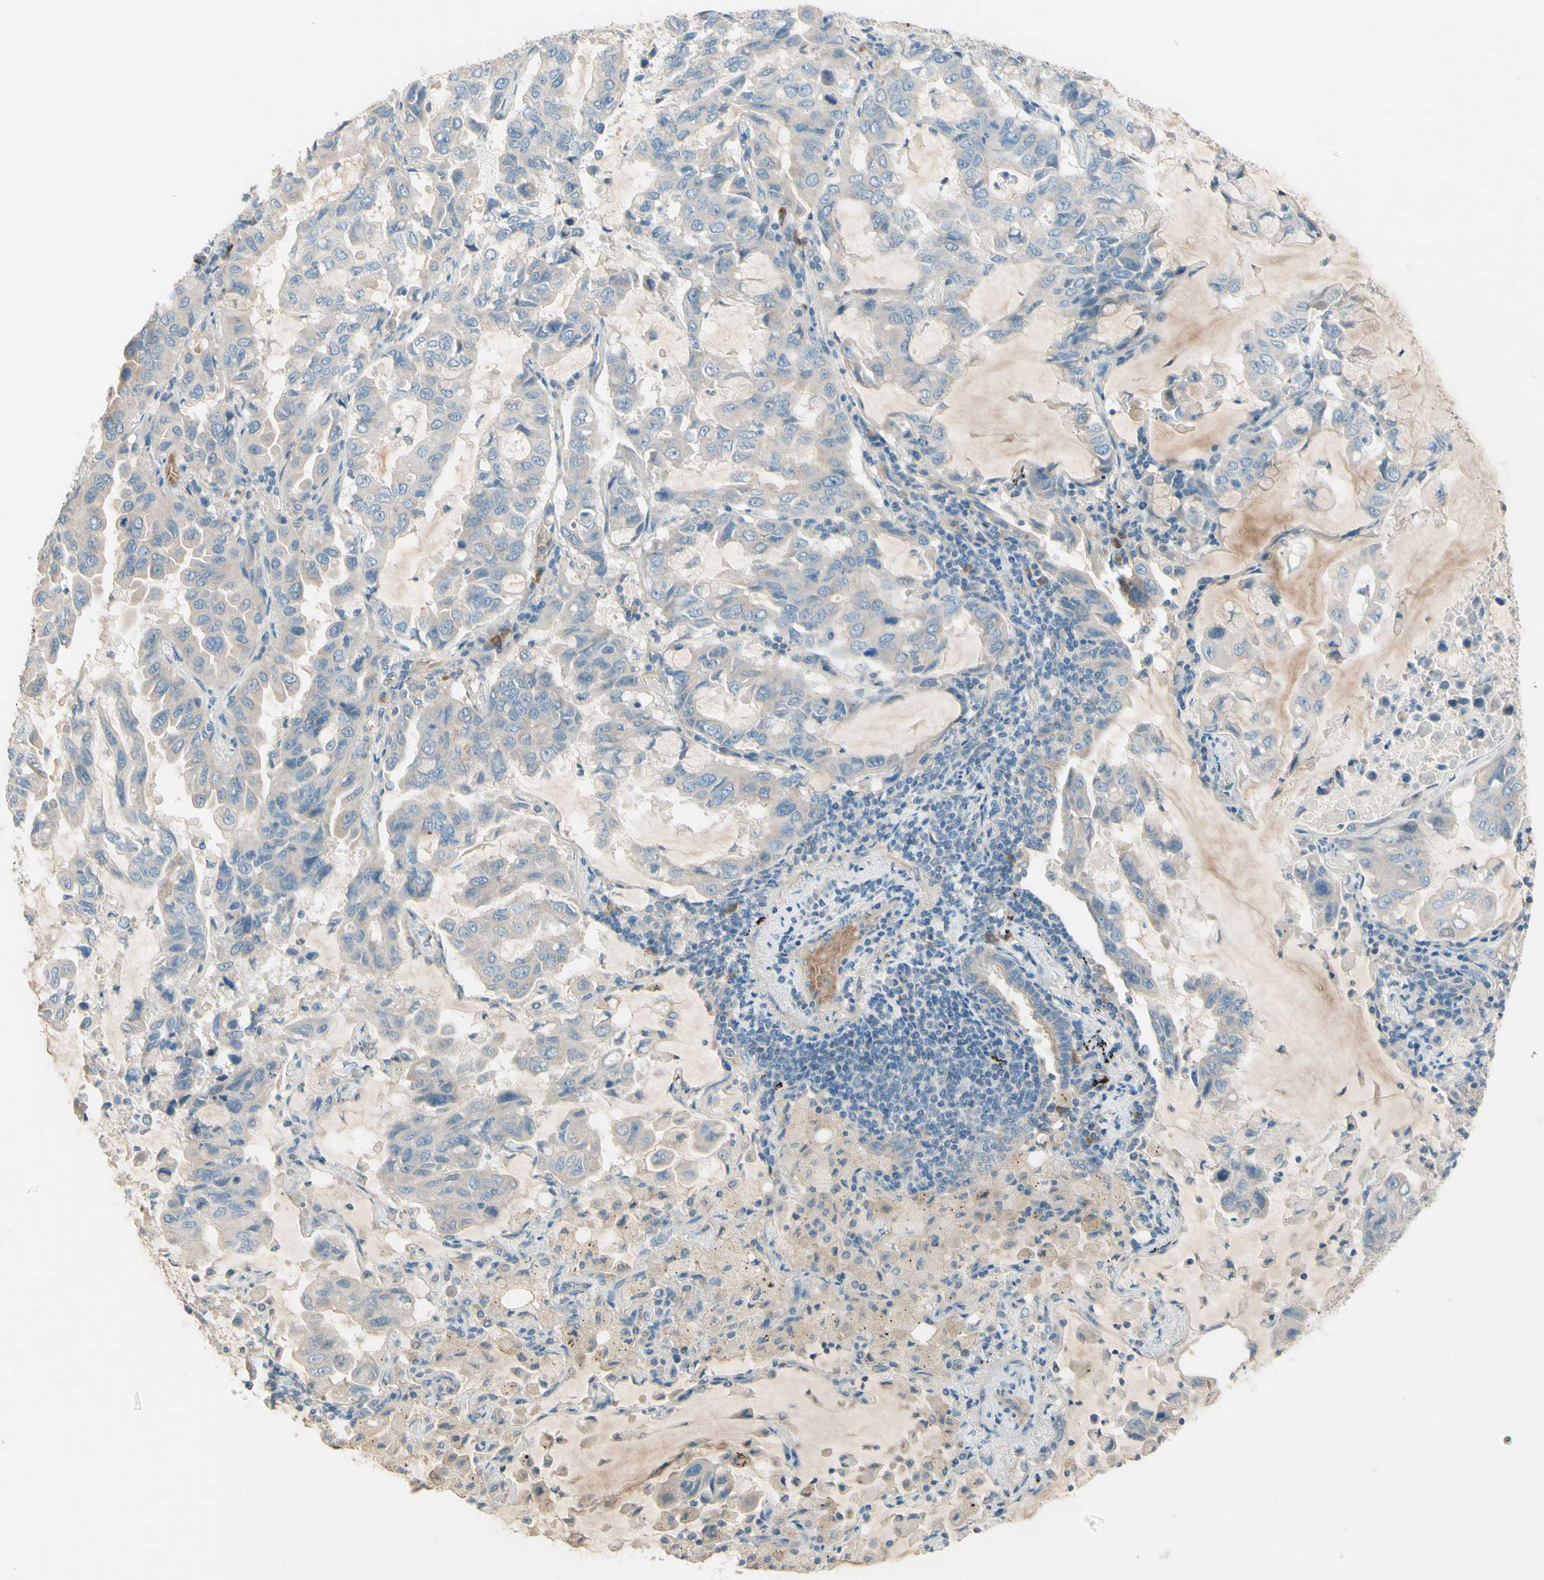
{"staining": {"intensity": "weak", "quantity": "<25%", "location": "cytoplasmic/membranous"}, "tissue": "lung cancer", "cell_type": "Tumor cells", "image_type": "cancer", "snomed": [{"axis": "morphology", "description": "Adenocarcinoma, NOS"}, {"axis": "topography", "description": "Lung"}], "caption": "Immunohistochemistry (IHC) image of neoplastic tissue: lung cancer stained with DAB (3,3'-diaminobenzidine) reveals no significant protein expression in tumor cells.", "gene": "IL2", "patient": {"sex": "male", "age": 64}}